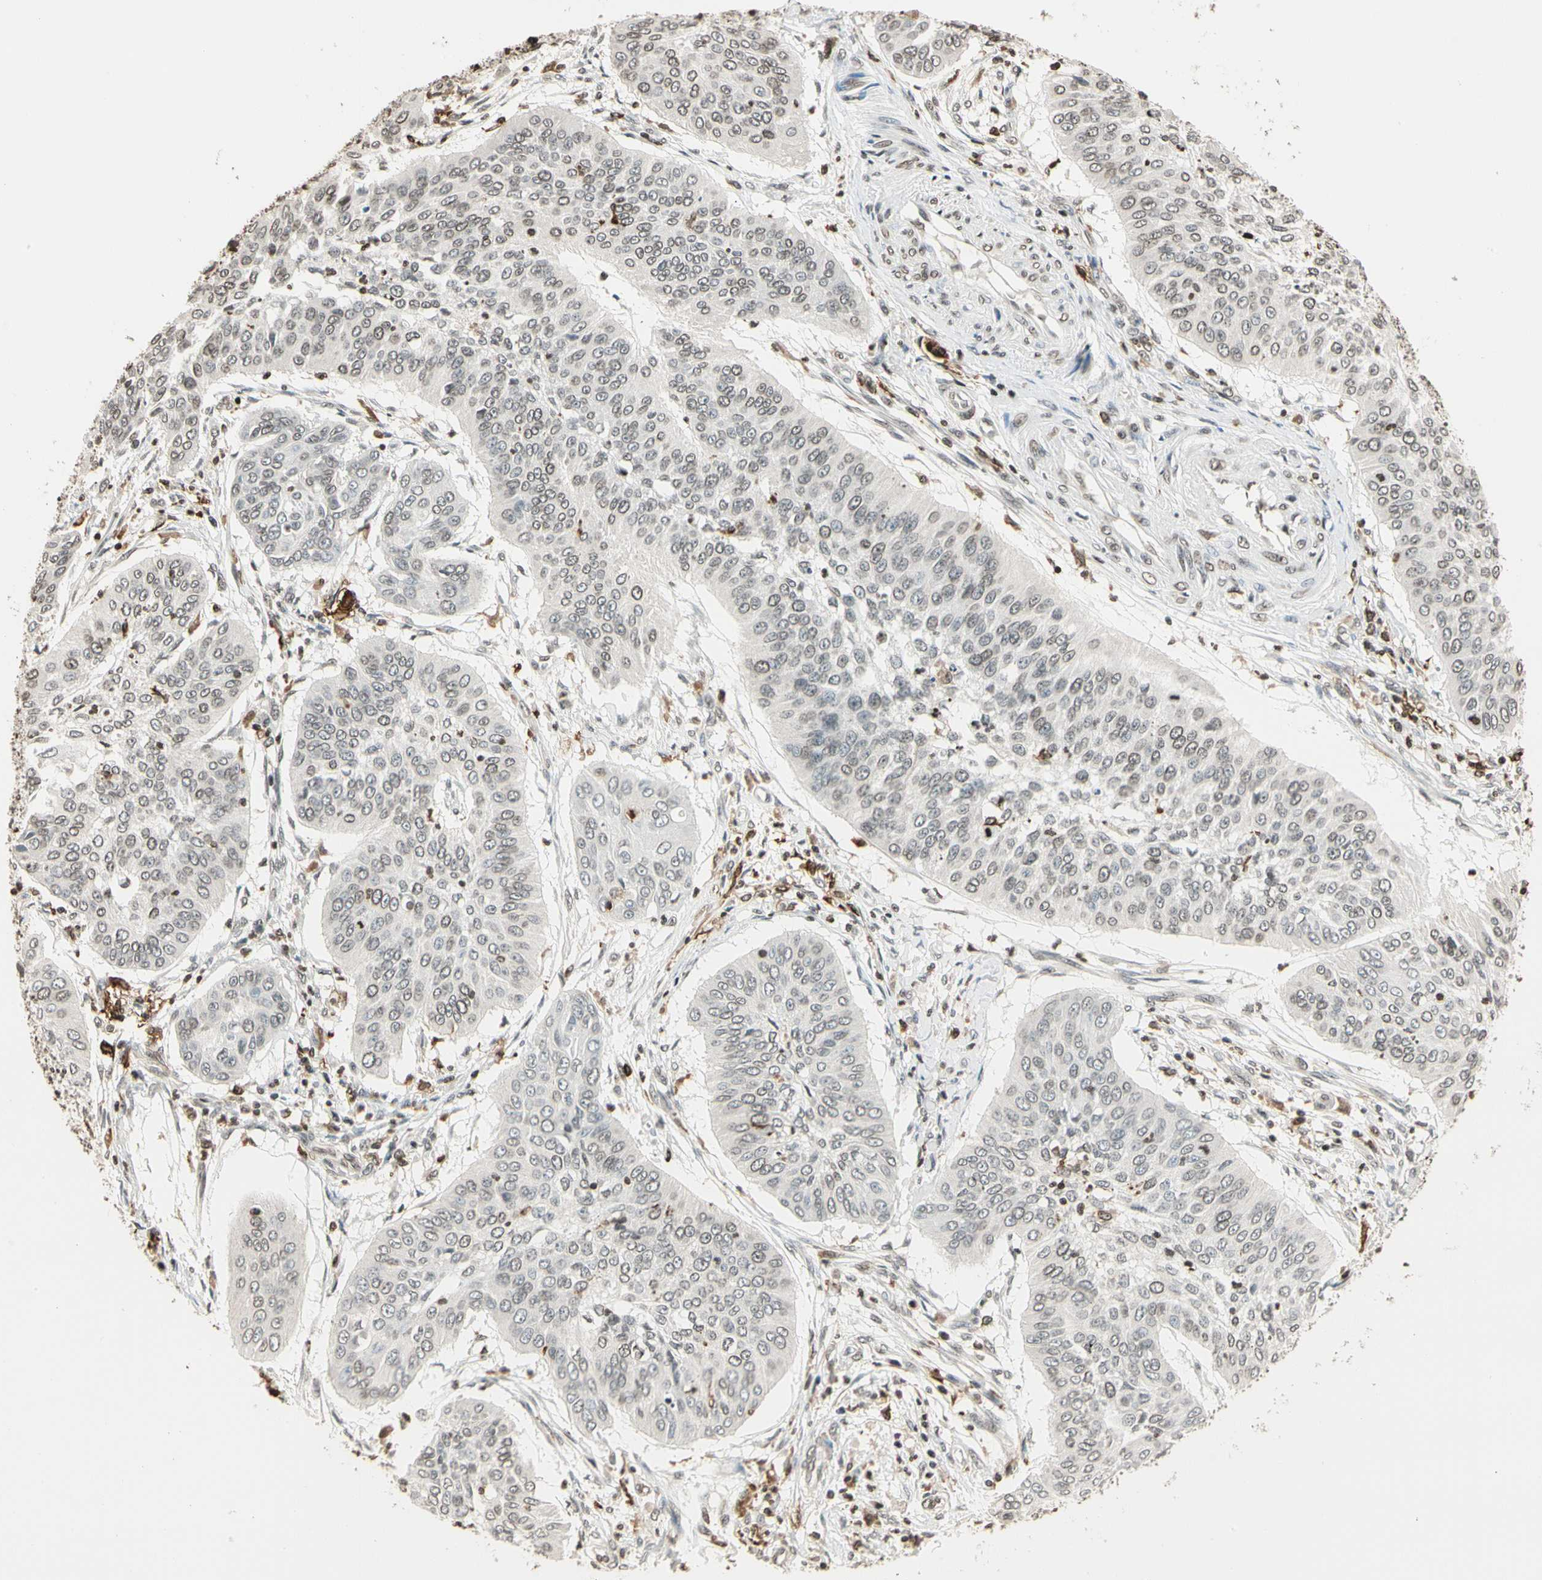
{"staining": {"intensity": "weak", "quantity": "<25%", "location": "nuclear"}, "tissue": "cervical cancer", "cell_type": "Tumor cells", "image_type": "cancer", "snomed": [{"axis": "morphology", "description": "Normal tissue, NOS"}, {"axis": "morphology", "description": "Squamous cell carcinoma, NOS"}, {"axis": "topography", "description": "Cervix"}], "caption": "DAB immunohistochemical staining of human cervical squamous cell carcinoma demonstrates no significant staining in tumor cells.", "gene": "FER", "patient": {"sex": "female", "age": 39}}